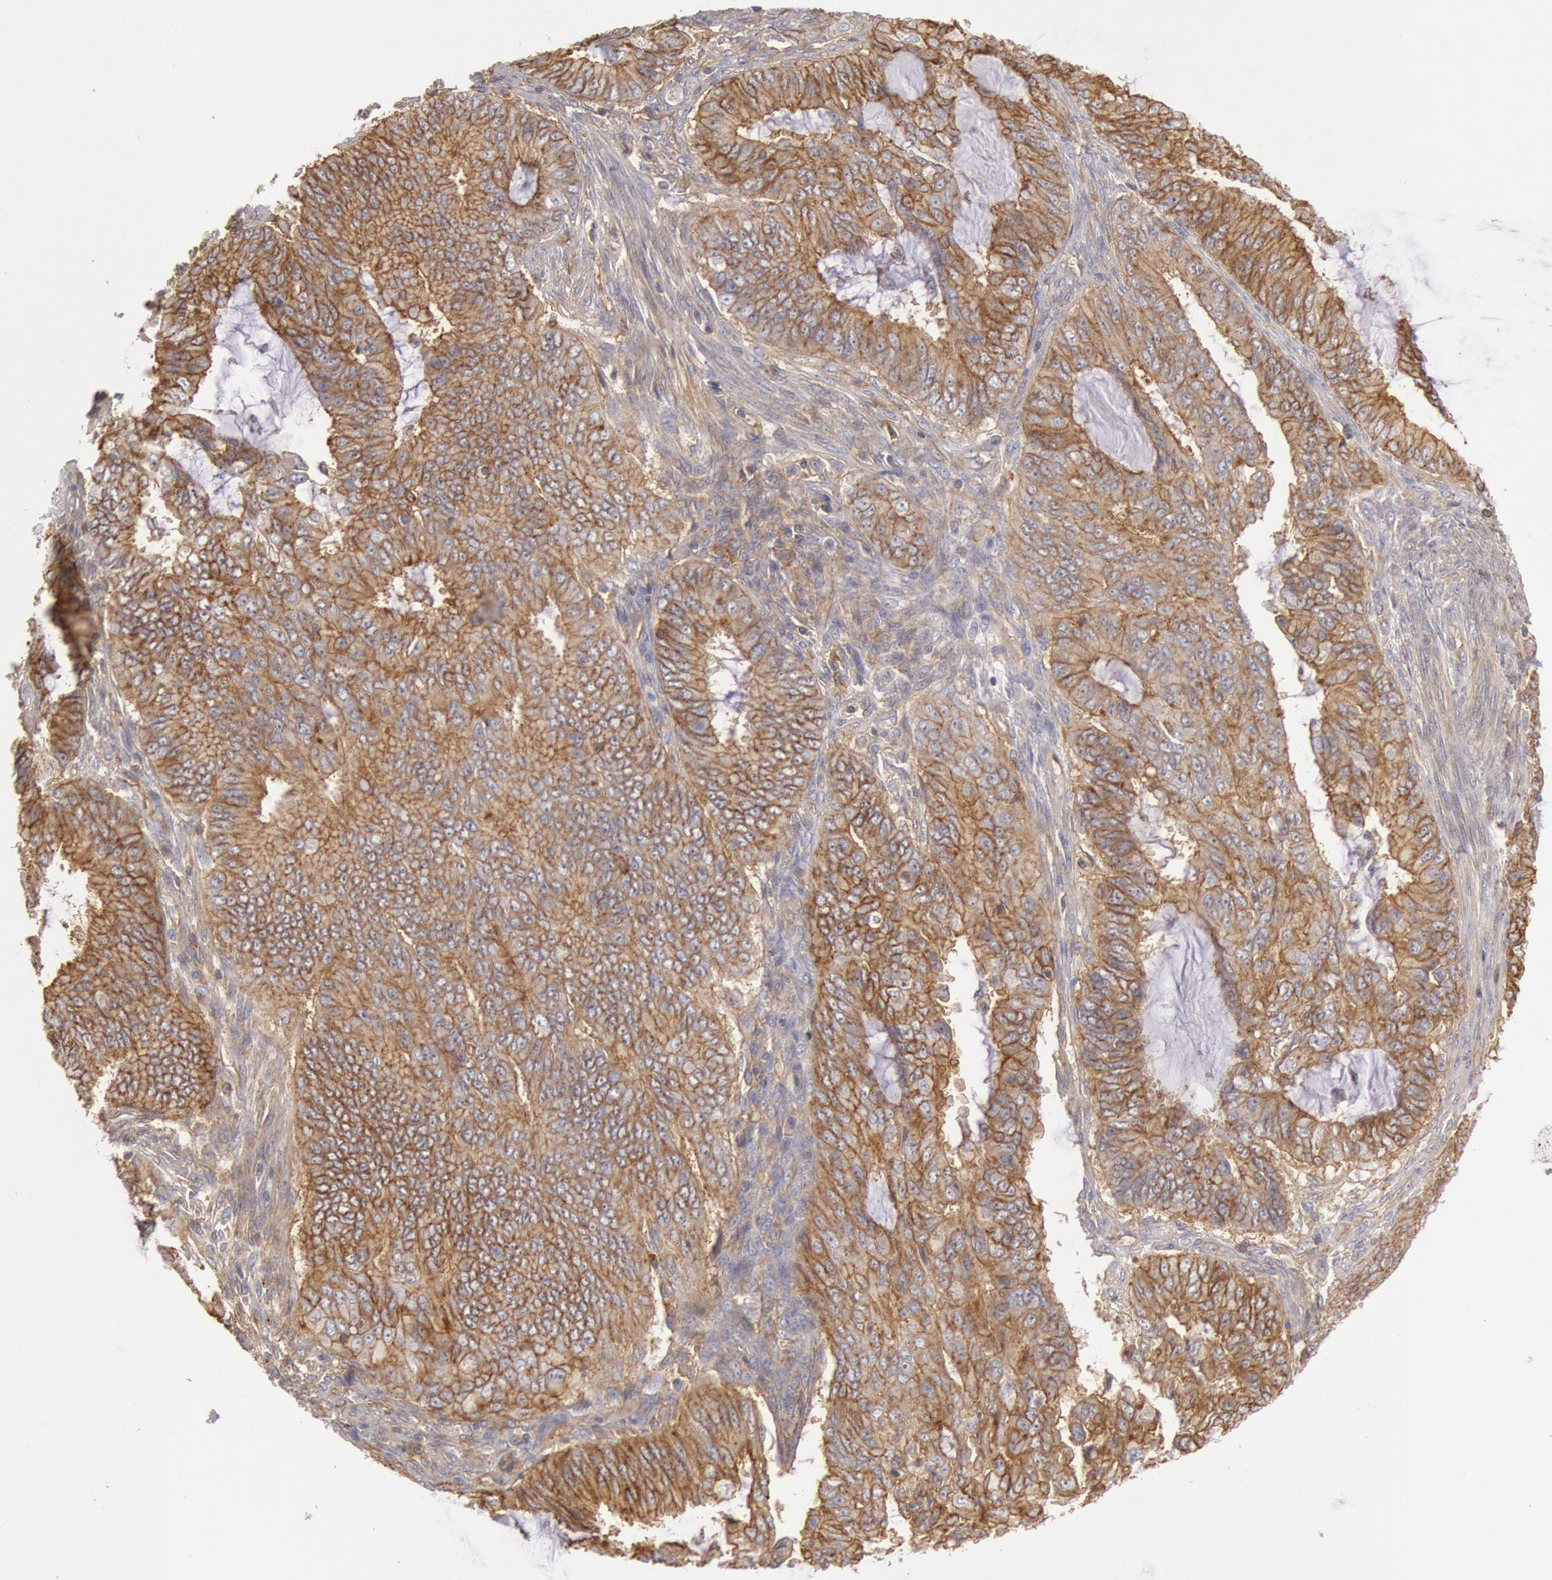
{"staining": {"intensity": "moderate", "quantity": ">75%", "location": "cytoplasmic/membranous"}, "tissue": "endometrial cancer", "cell_type": "Tumor cells", "image_type": "cancer", "snomed": [{"axis": "morphology", "description": "Adenocarcinoma, NOS"}, {"axis": "topography", "description": "Endometrium"}], "caption": "A micrograph showing moderate cytoplasmic/membranous staining in approximately >75% of tumor cells in endometrial adenocarcinoma, as visualized by brown immunohistochemical staining.", "gene": "SNAP23", "patient": {"sex": "female", "age": 75}}